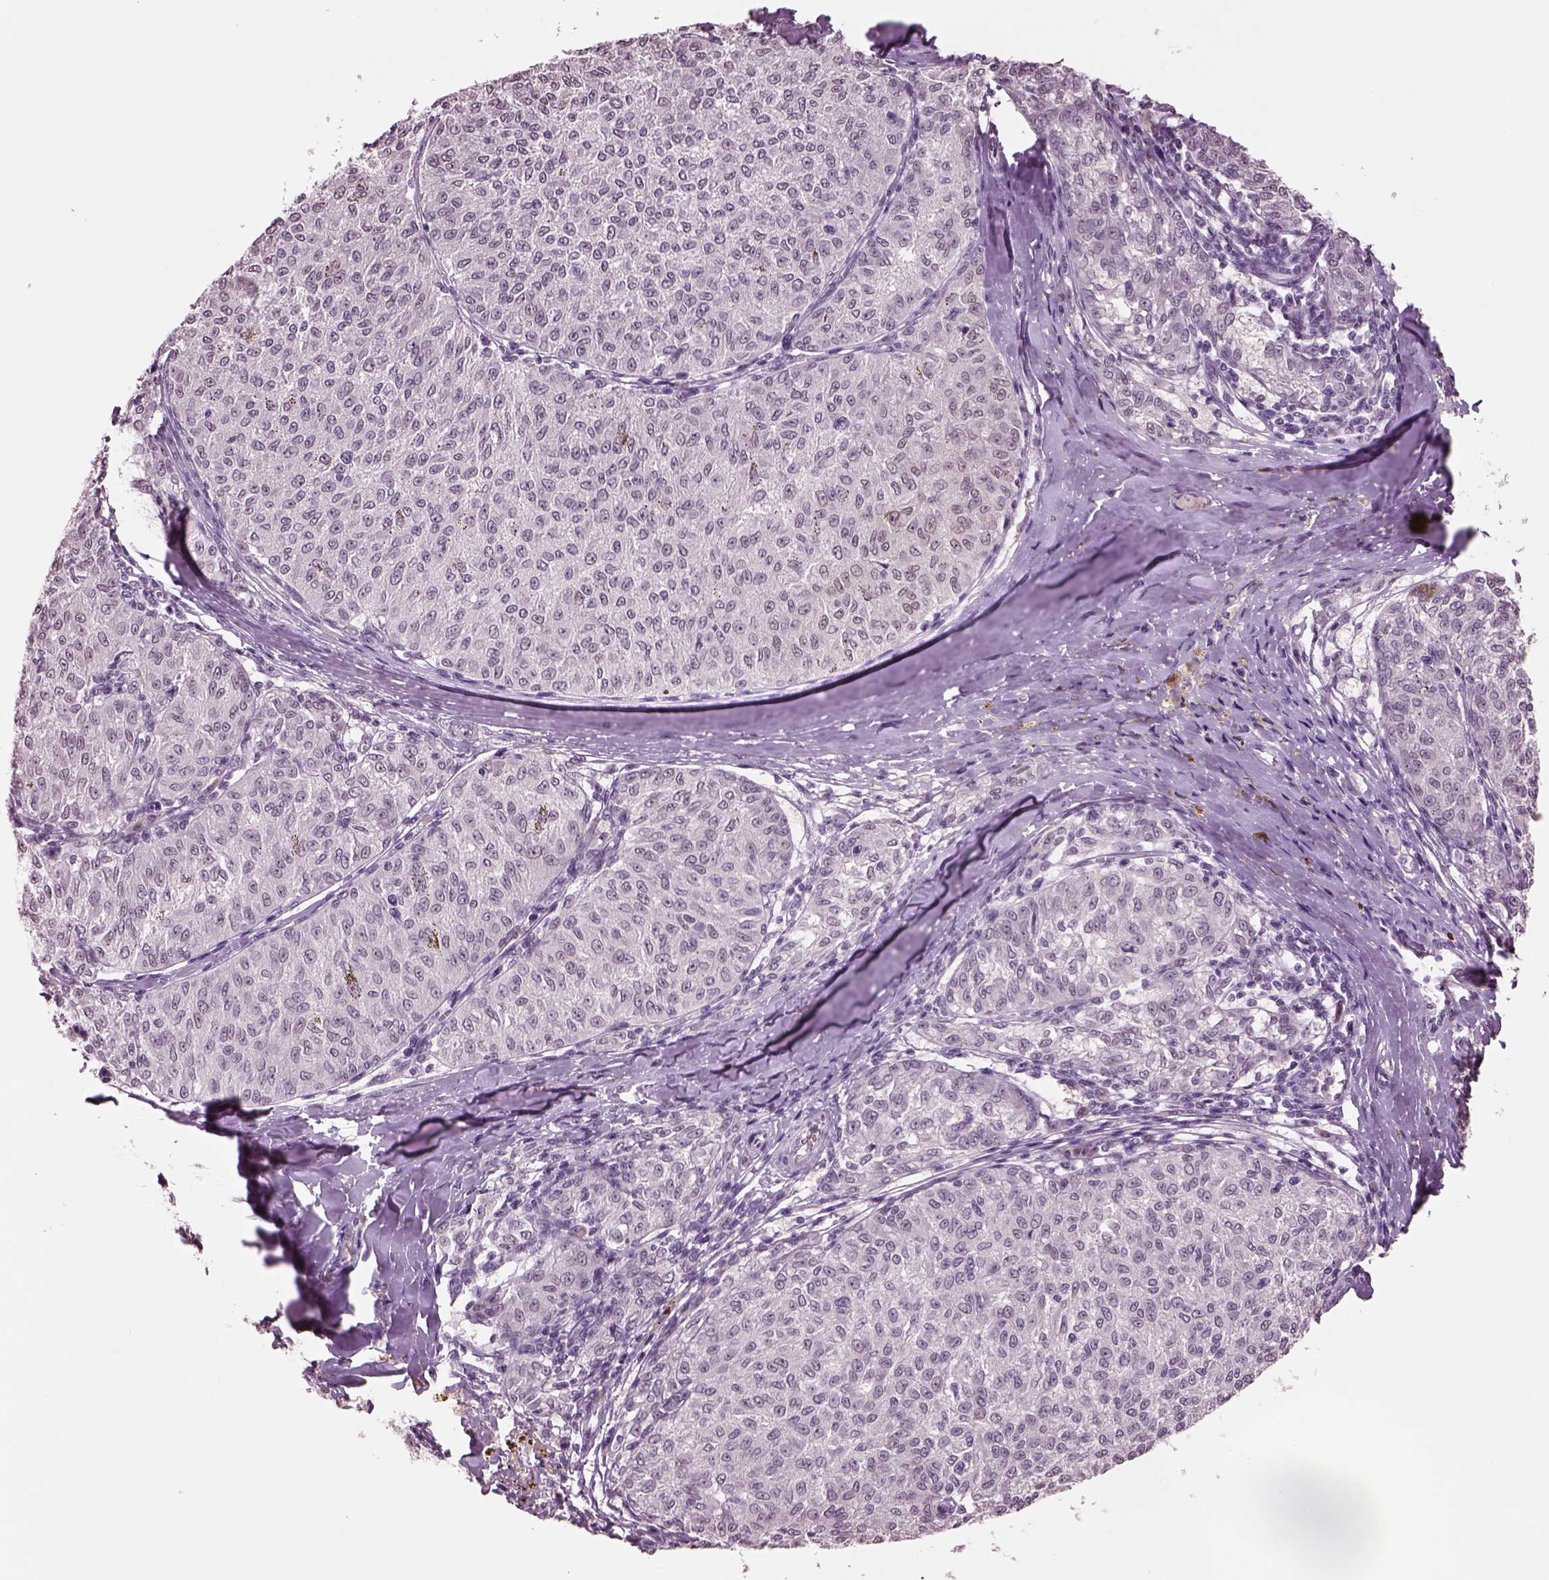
{"staining": {"intensity": "negative", "quantity": "none", "location": "none"}, "tissue": "melanoma", "cell_type": "Tumor cells", "image_type": "cancer", "snomed": [{"axis": "morphology", "description": "Malignant melanoma, NOS"}, {"axis": "topography", "description": "Skin"}], "caption": "High power microscopy histopathology image of an IHC histopathology image of melanoma, revealing no significant positivity in tumor cells.", "gene": "SEPHS1", "patient": {"sex": "female", "age": 72}}